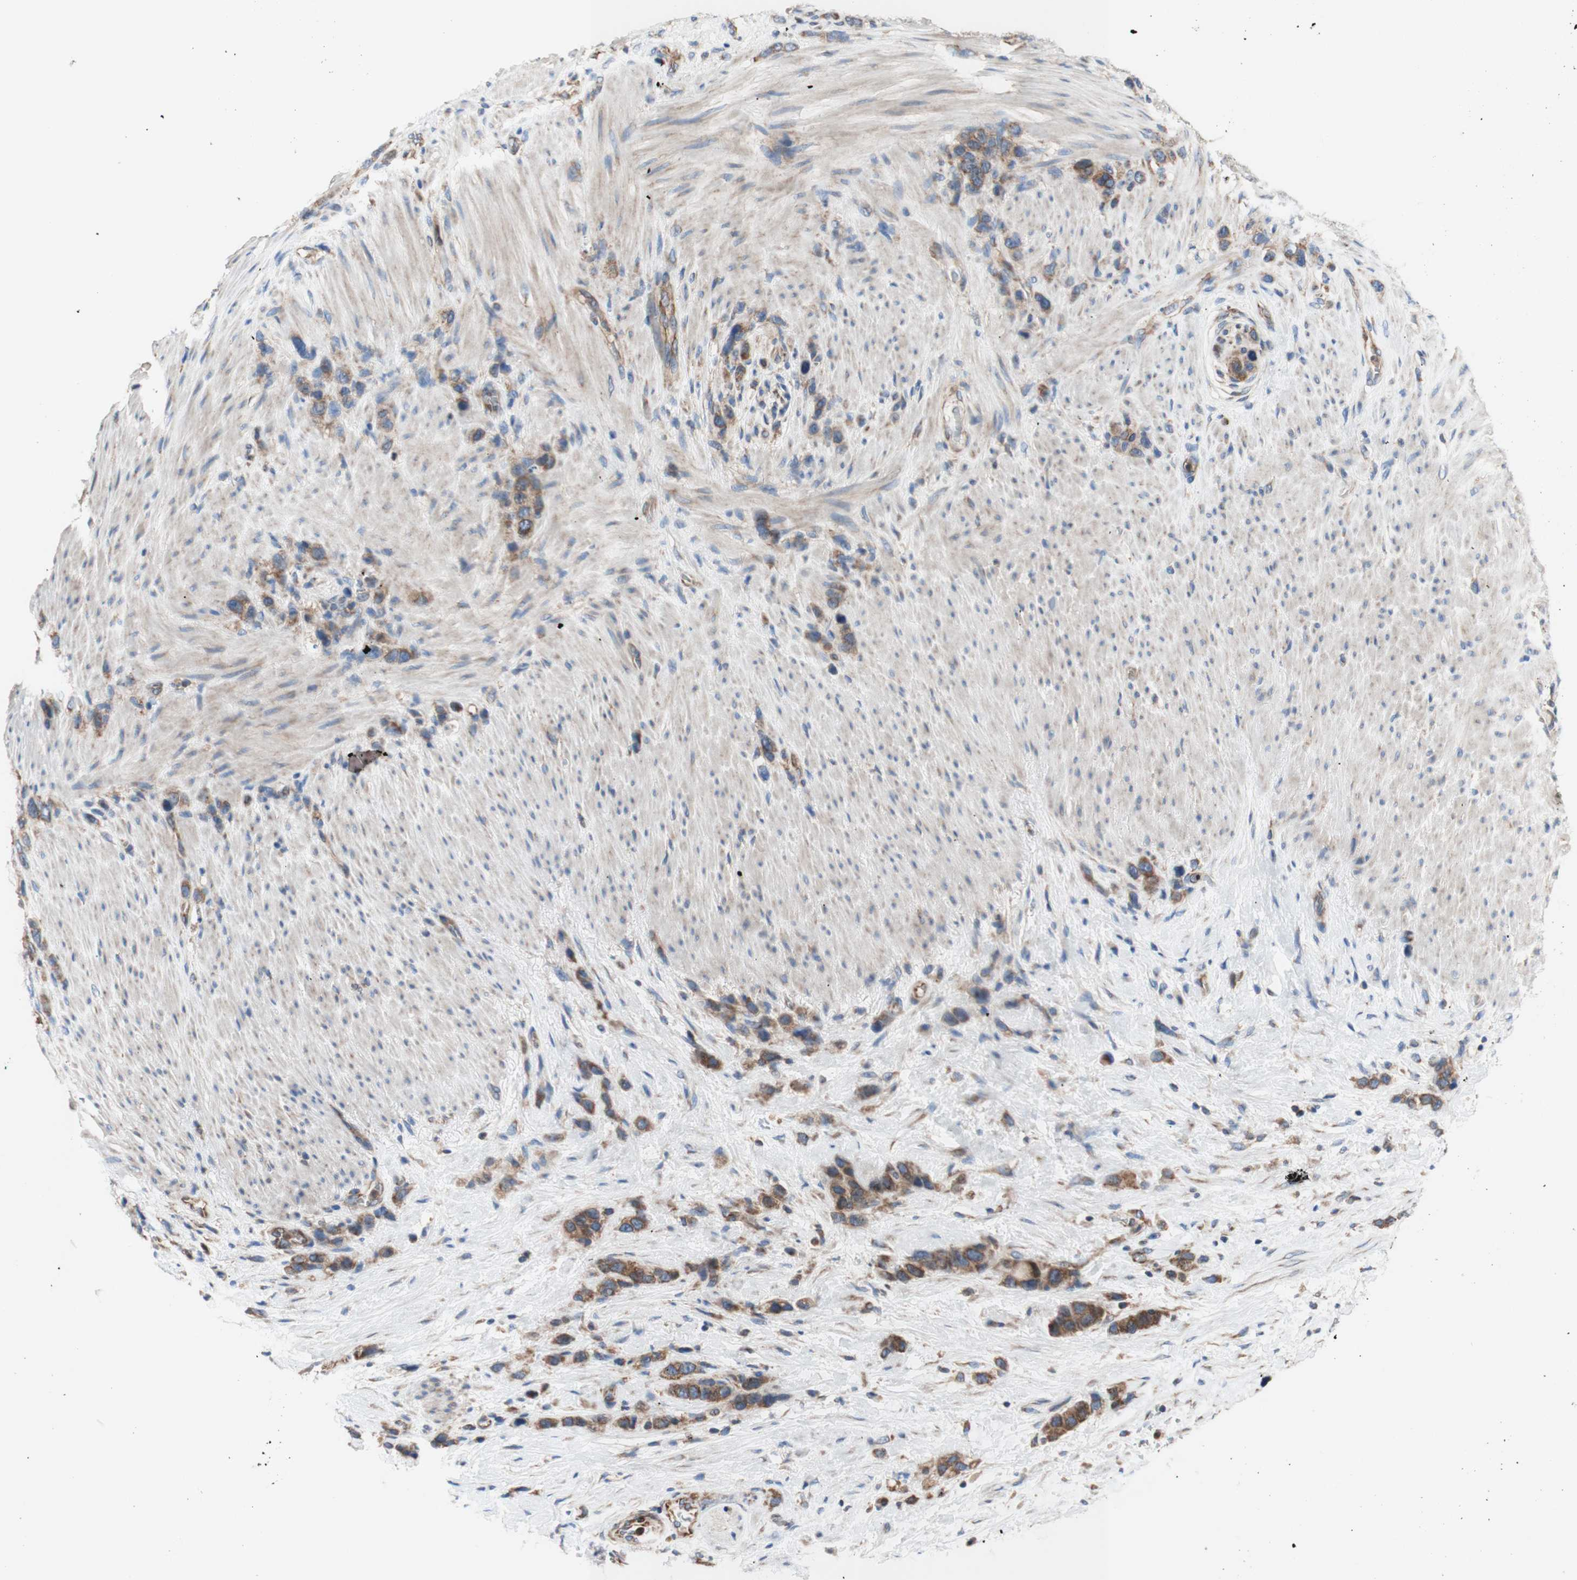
{"staining": {"intensity": "strong", "quantity": ">75%", "location": "cytoplasmic/membranous"}, "tissue": "stomach cancer", "cell_type": "Tumor cells", "image_type": "cancer", "snomed": [{"axis": "morphology", "description": "Adenocarcinoma, NOS"}, {"axis": "morphology", "description": "Adenocarcinoma, High grade"}, {"axis": "topography", "description": "Stomach, upper"}, {"axis": "topography", "description": "Stomach, lower"}], "caption": "Human adenocarcinoma (stomach) stained with a protein marker exhibits strong staining in tumor cells.", "gene": "FMR1", "patient": {"sex": "female", "age": 65}}